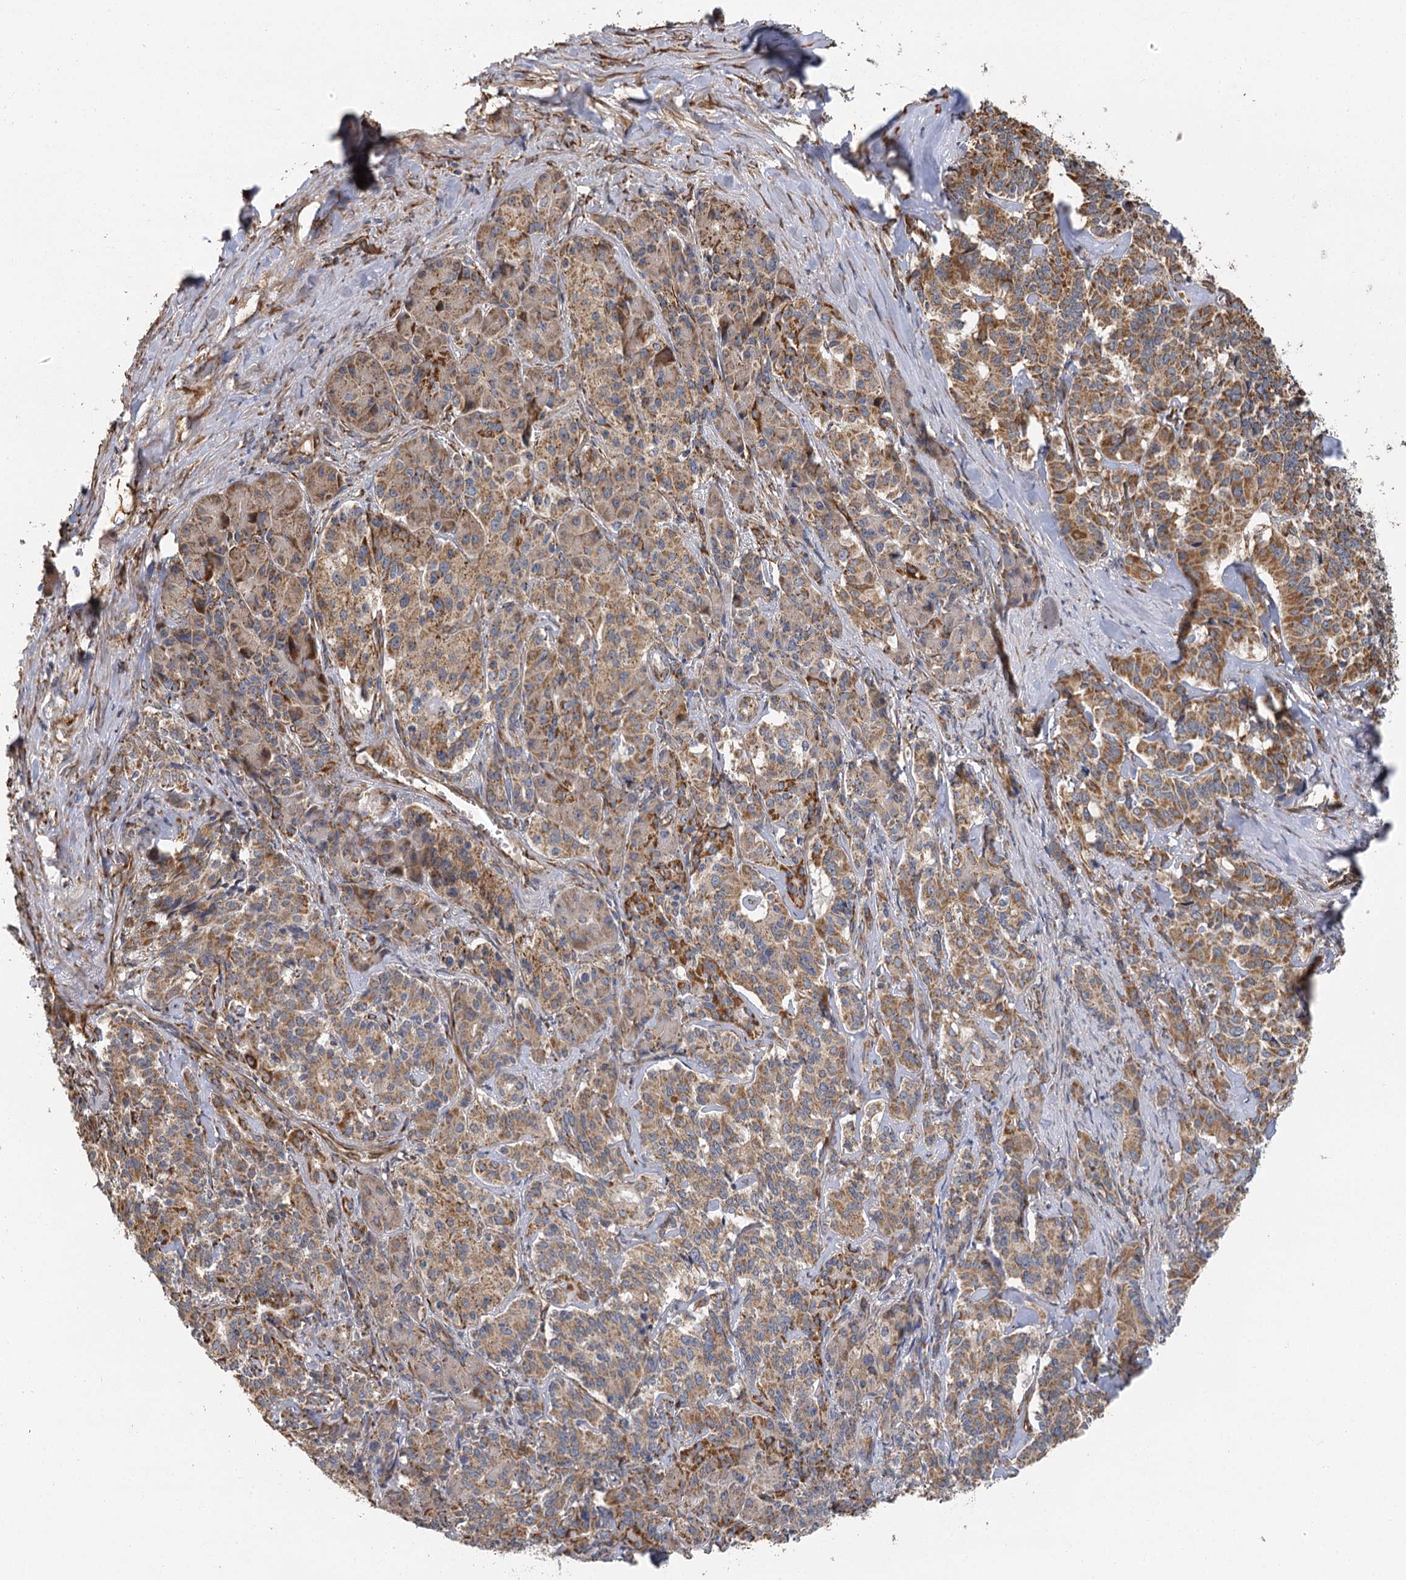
{"staining": {"intensity": "moderate", "quantity": ">75%", "location": "cytoplasmic/membranous"}, "tissue": "pancreatic cancer", "cell_type": "Tumor cells", "image_type": "cancer", "snomed": [{"axis": "morphology", "description": "Adenocarcinoma, NOS"}, {"axis": "topography", "description": "Pancreas"}], "caption": "Tumor cells exhibit medium levels of moderate cytoplasmic/membranous expression in about >75% of cells in human pancreatic cancer (adenocarcinoma).", "gene": "IL11RA", "patient": {"sex": "female", "age": 74}}